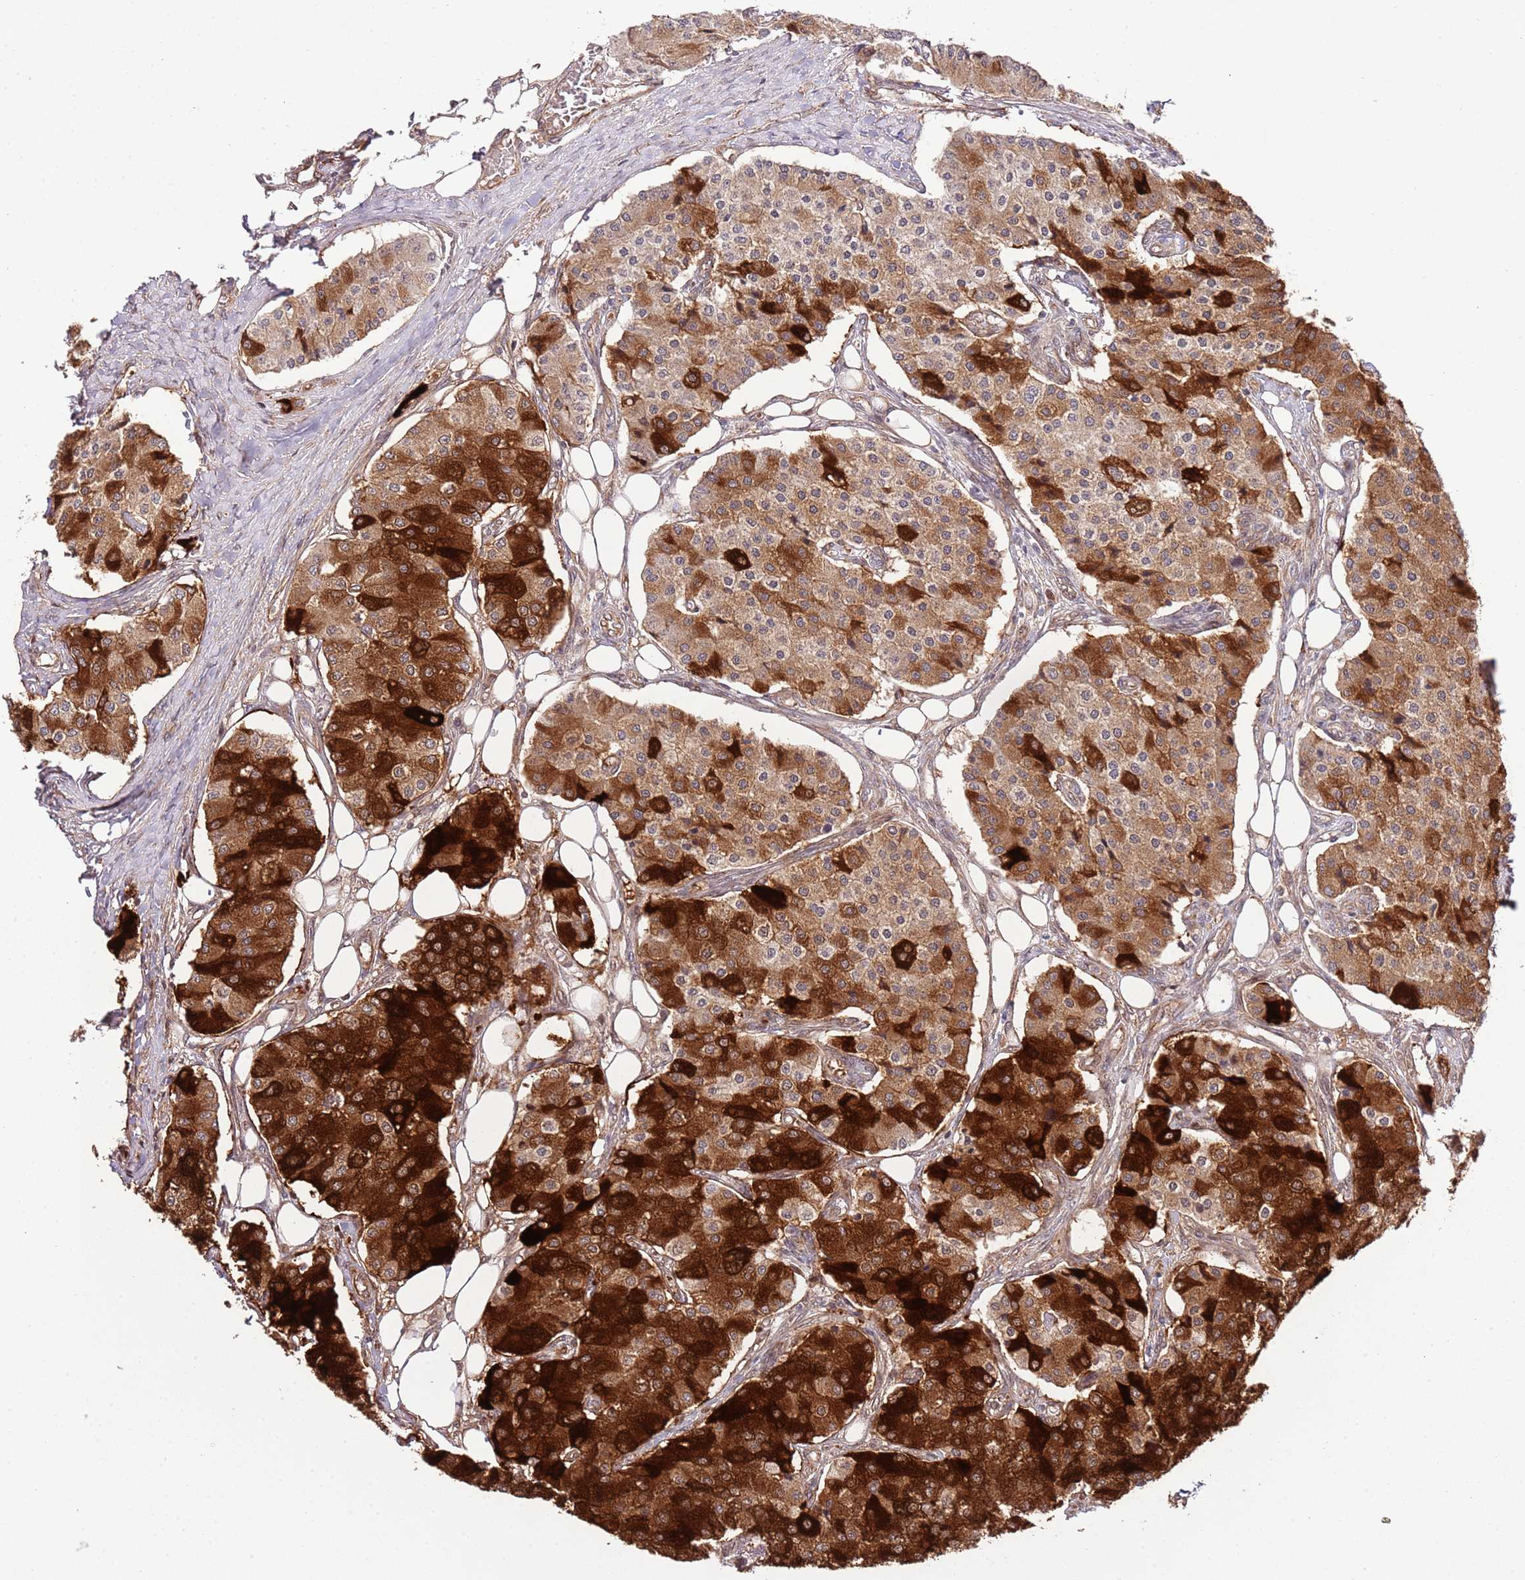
{"staining": {"intensity": "strong", "quantity": ">75%", "location": "cytoplasmic/membranous"}, "tissue": "carcinoid", "cell_type": "Tumor cells", "image_type": "cancer", "snomed": [{"axis": "morphology", "description": "Carcinoid, malignant, NOS"}, {"axis": "topography", "description": "Colon"}], "caption": "Human carcinoid (malignant) stained with a protein marker exhibits strong staining in tumor cells.", "gene": "NEK3", "patient": {"sex": "female", "age": 52}}